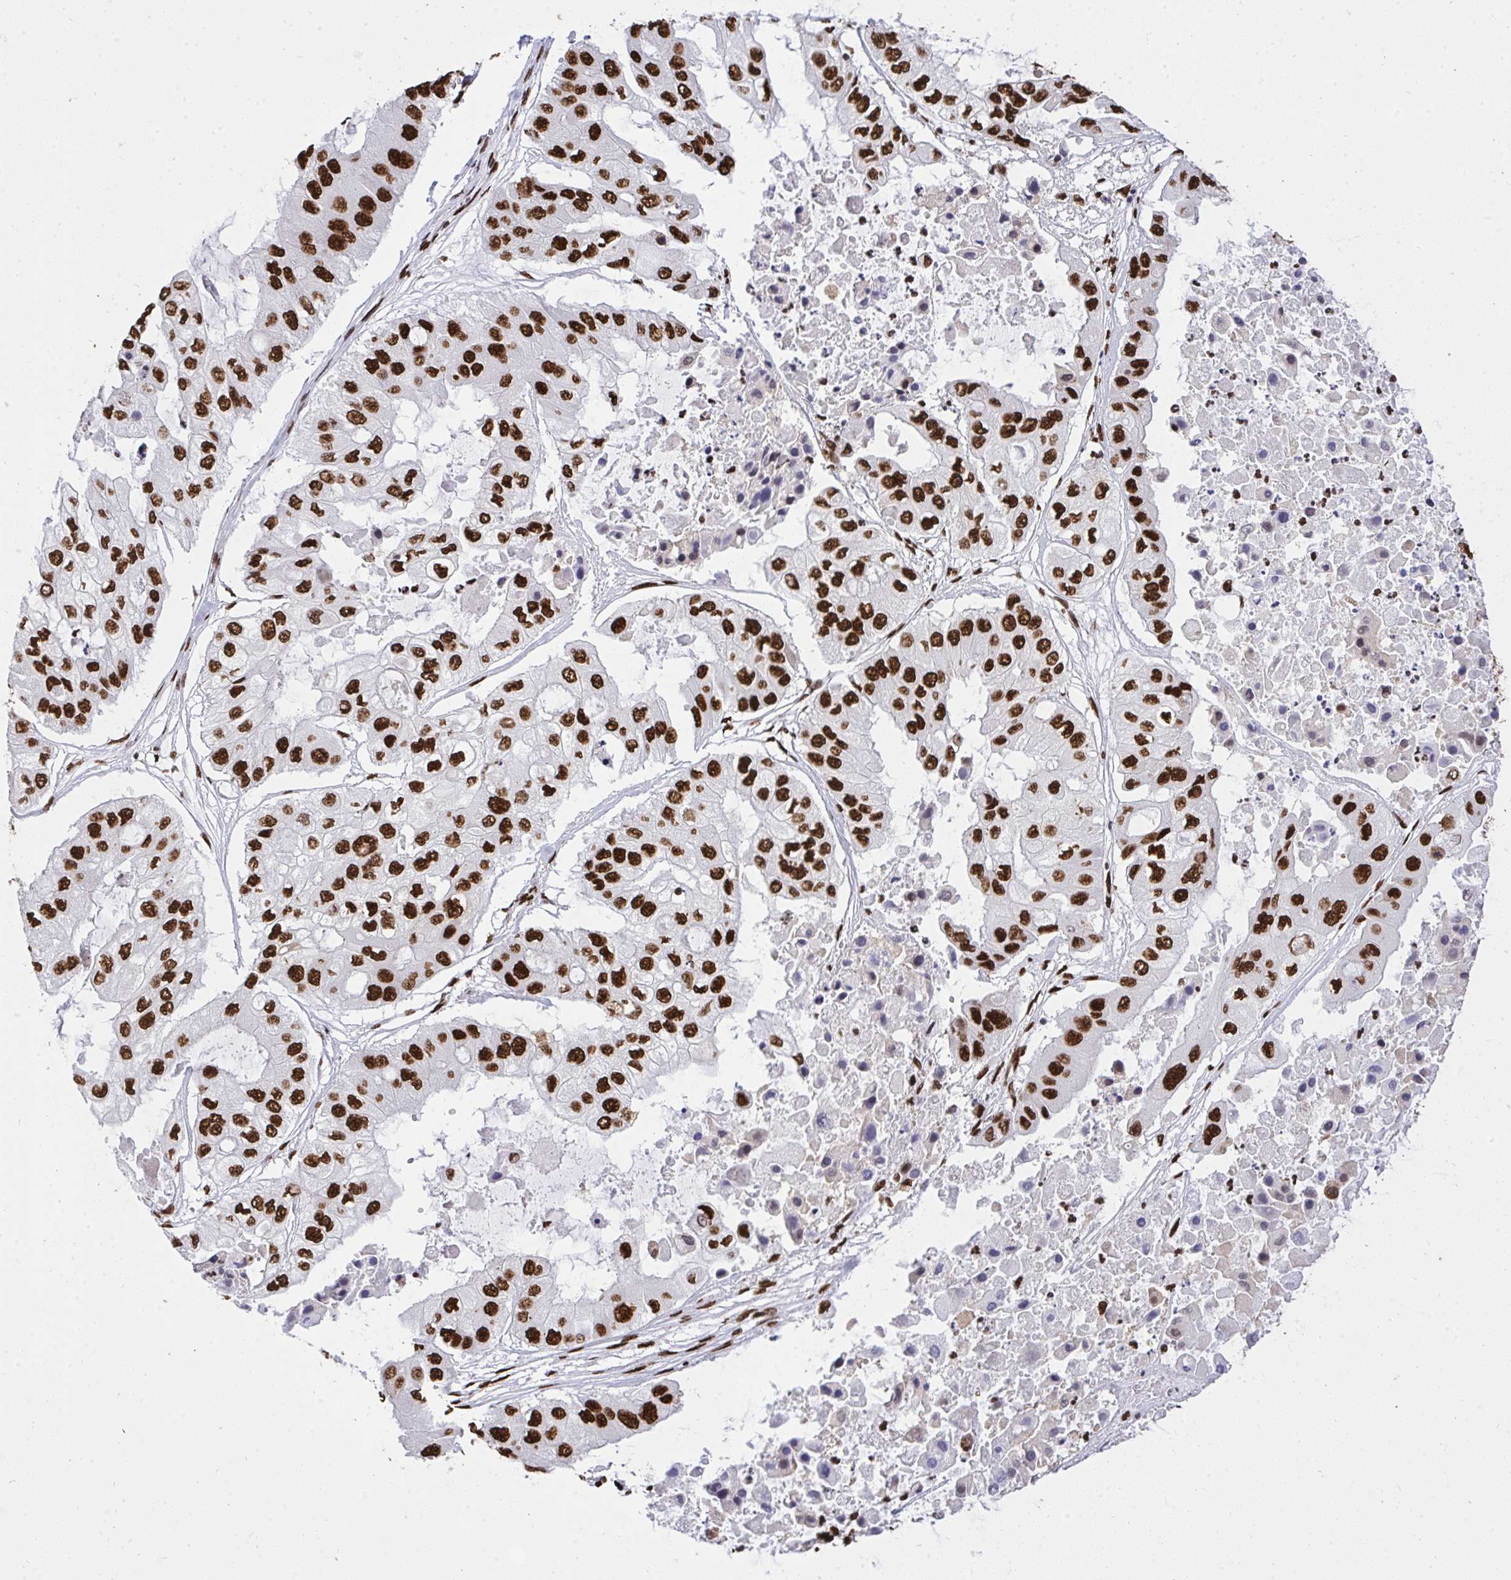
{"staining": {"intensity": "strong", "quantity": ">75%", "location": "nuclear"}, "tissue": "ovarian cancer", "cell_type": "Tumor cells", "image_type": "cancer", "snomed": [{"axis": "morphology", "description": "Cystadenocarcinoma, serous, NOS"}, {"axis": "topography", "description": "Ovary"}], "caption": "The micrograph exhibits staining of ovarian serous cystadenocarcinoma, revealing strong nuclear protein positivity (brown color) within tumor cells.", "gene": "HNRNPL", "patient": {"sex": "female", "age": 56}}